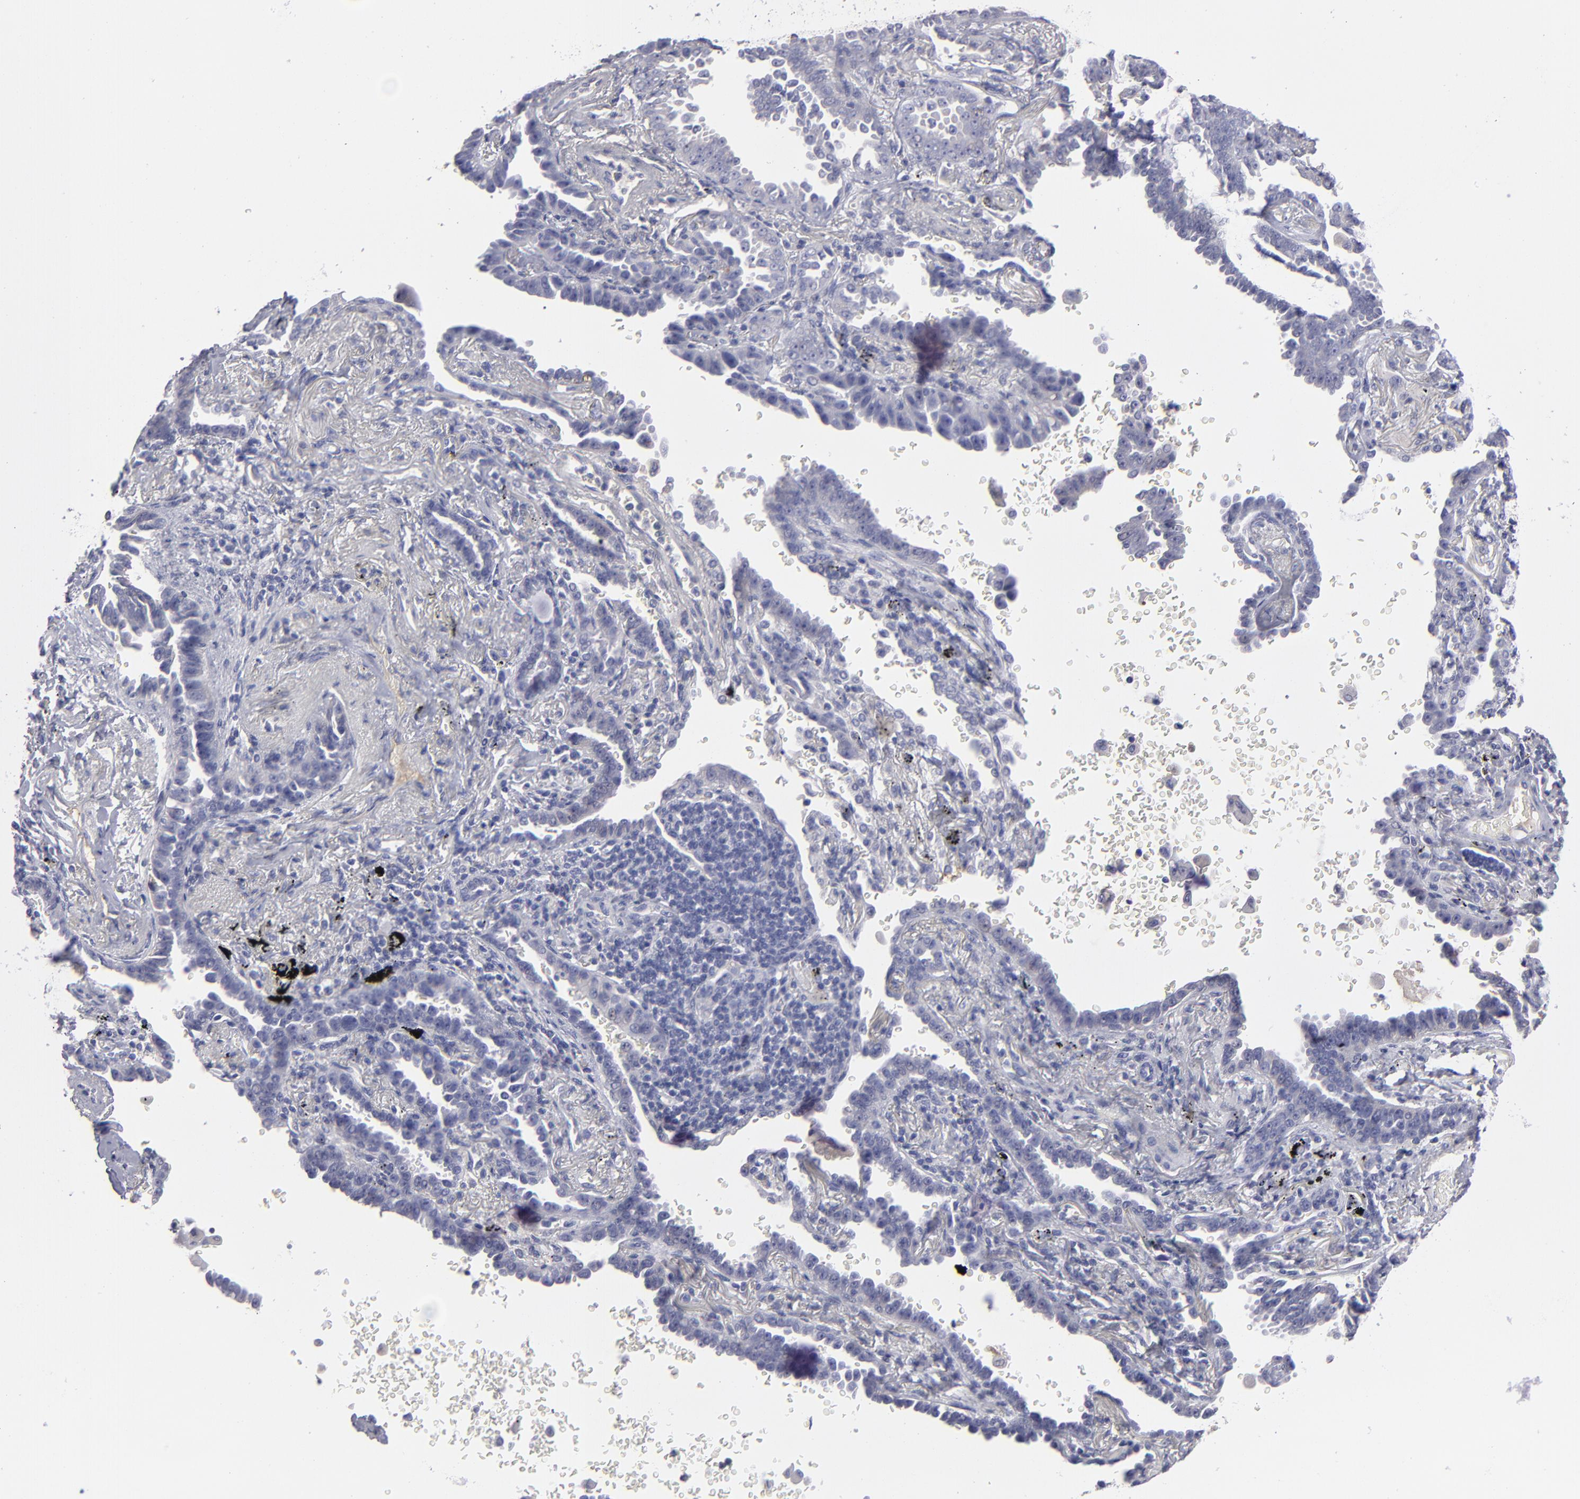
{"staining": {"intensity": "negative", "quantity": "none", "location": "none"}, "tissue": "lung cancer", "cell_type": "Tumor cells", "image_type": "cancer", "snomed": [{"axis": "morphology", "description": "Adenocarcinoma, NOS"}, {"axis": "topography", "description": "Lung"}], "caption": "Human adenocarcinoma (lung) stained for a protein using IHC shows no positivity in tumor cells.", "gene": "ABCC4", "patient": {"sex": "female", "age": 64}}